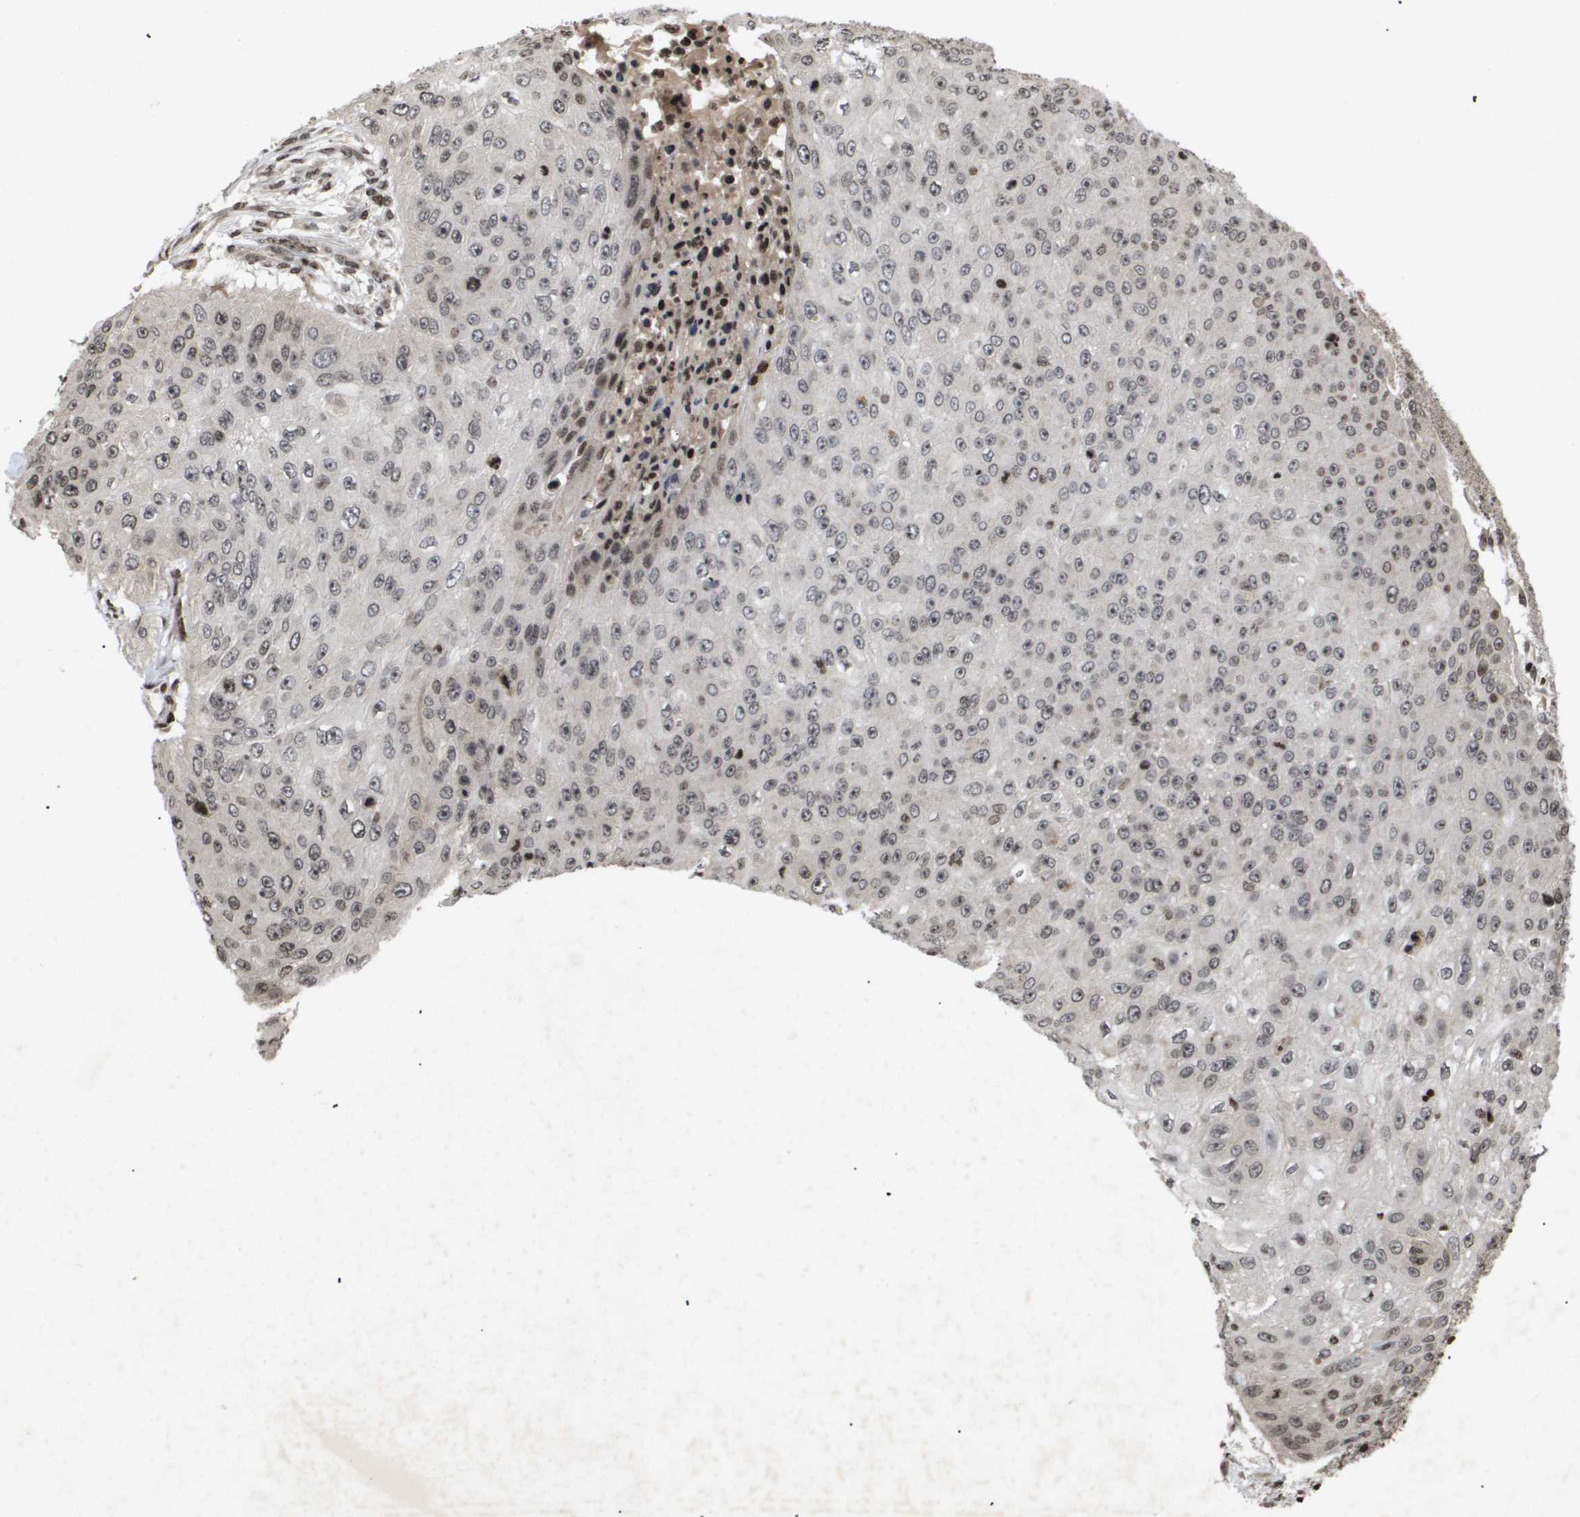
{"staining": {"intensity": "negative", "quantity": "none", "location": "none"}, "tissue": "skin cancer", "cell_type": "Tumor cells", "image_type": "cancer", "snomed": [{"axis": "morphology", "description": "Squamous cell carcinoma, NOS"}, {"axis": "topography", "description": "Skin"}], "caption": "IHC of human skin cancer (squamous cell carcinoma) displays no positivity in tumor cells.", "gene": "HSPA6", "patient": {"sex": "female", "age": 80}}